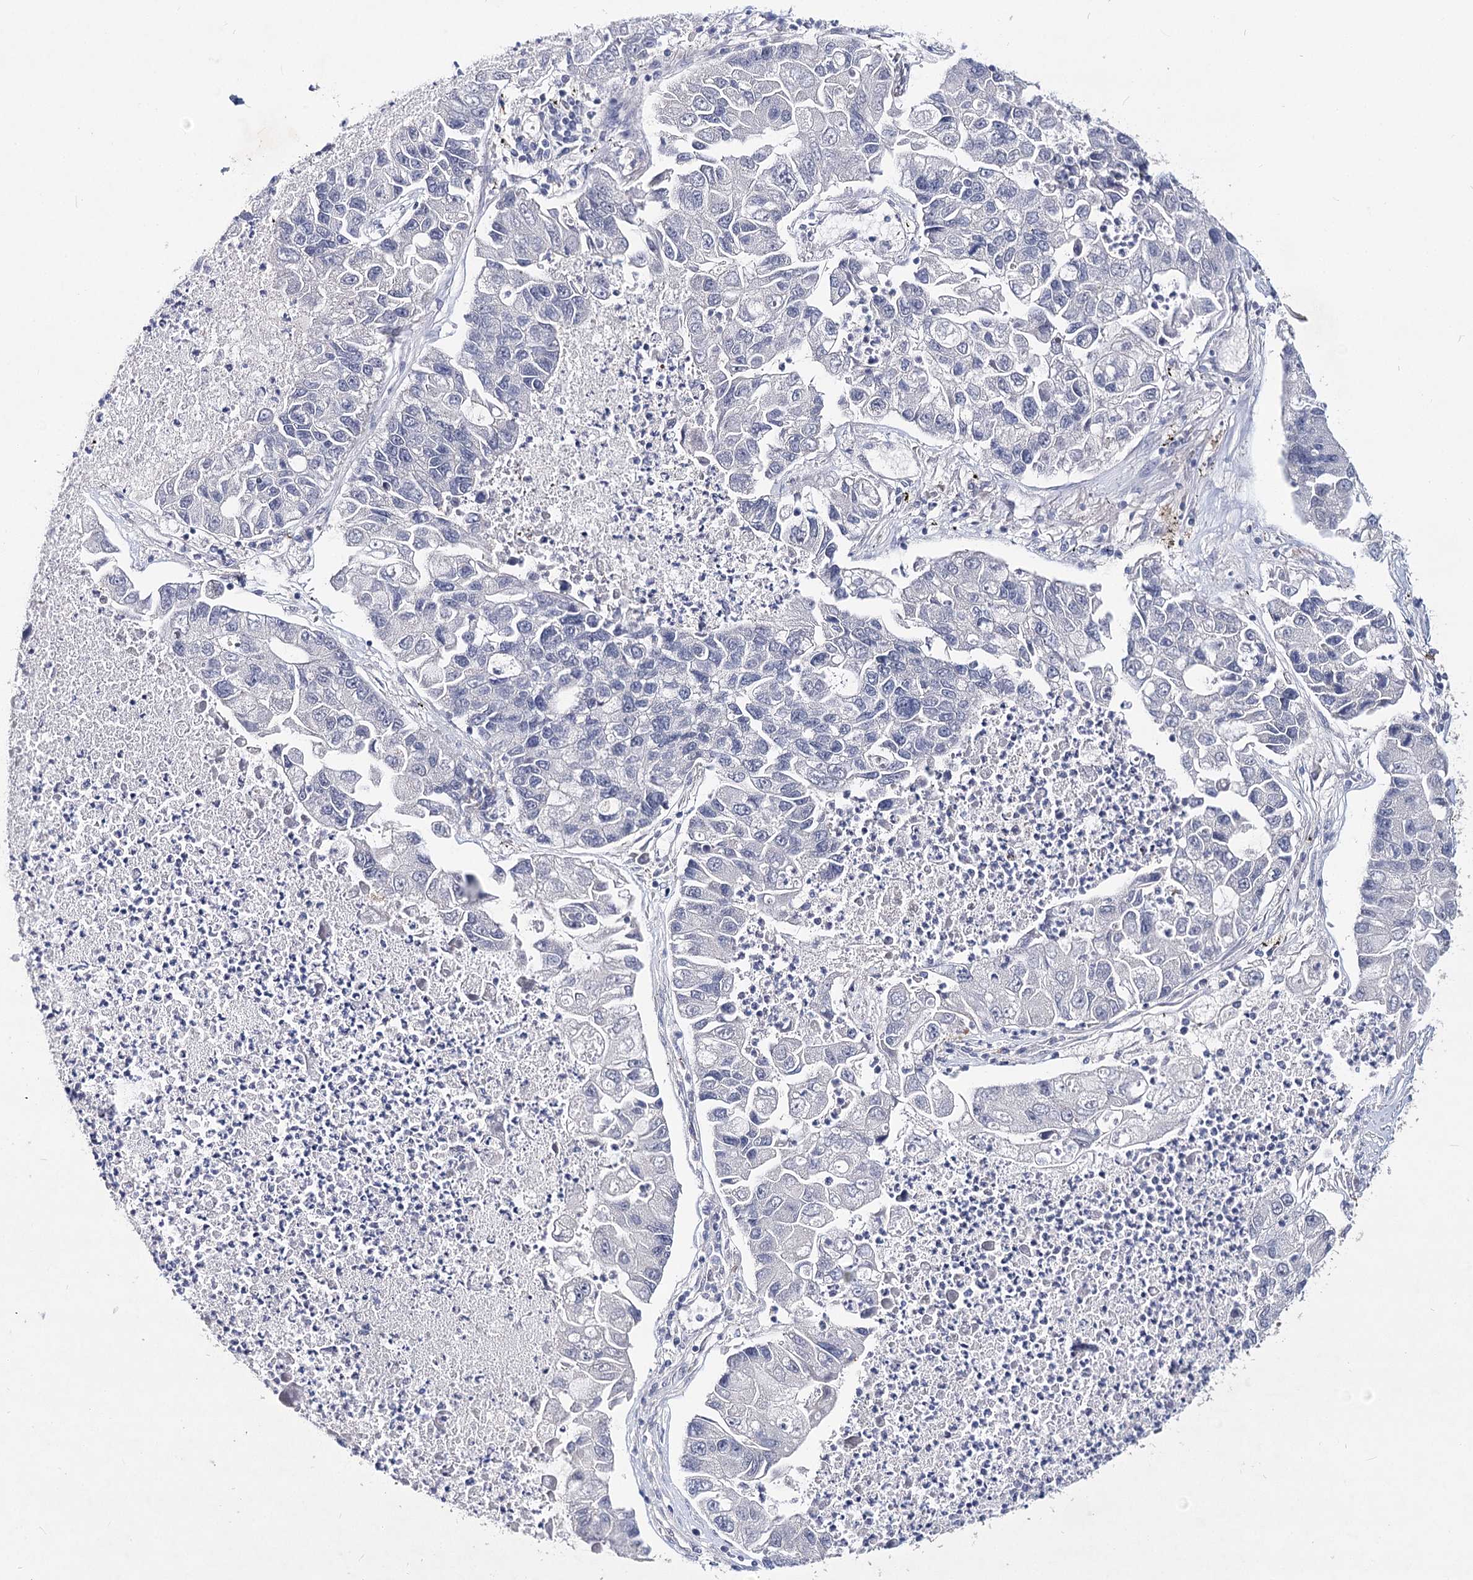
{"staining": {"intensity": "negative", "quantity": "none", "location": "none"}, "tissue": "lung cancer", "cell_type": "Tumor cells", "image_type": "cancer", "snomed": [{"axis": "morphology", "description": "Adenocarcinoma, NOS"}, {"axis": "topography", "description": "Lung"}], "caption": "High magnification brightfield microscopy of lung cancer stained with DAB (brown) and counterstained with hematoxylin (blue): tumor cells show no significant staining.", "gene": "TMEM218", "patient": {"sex": "female", "age": 51}}